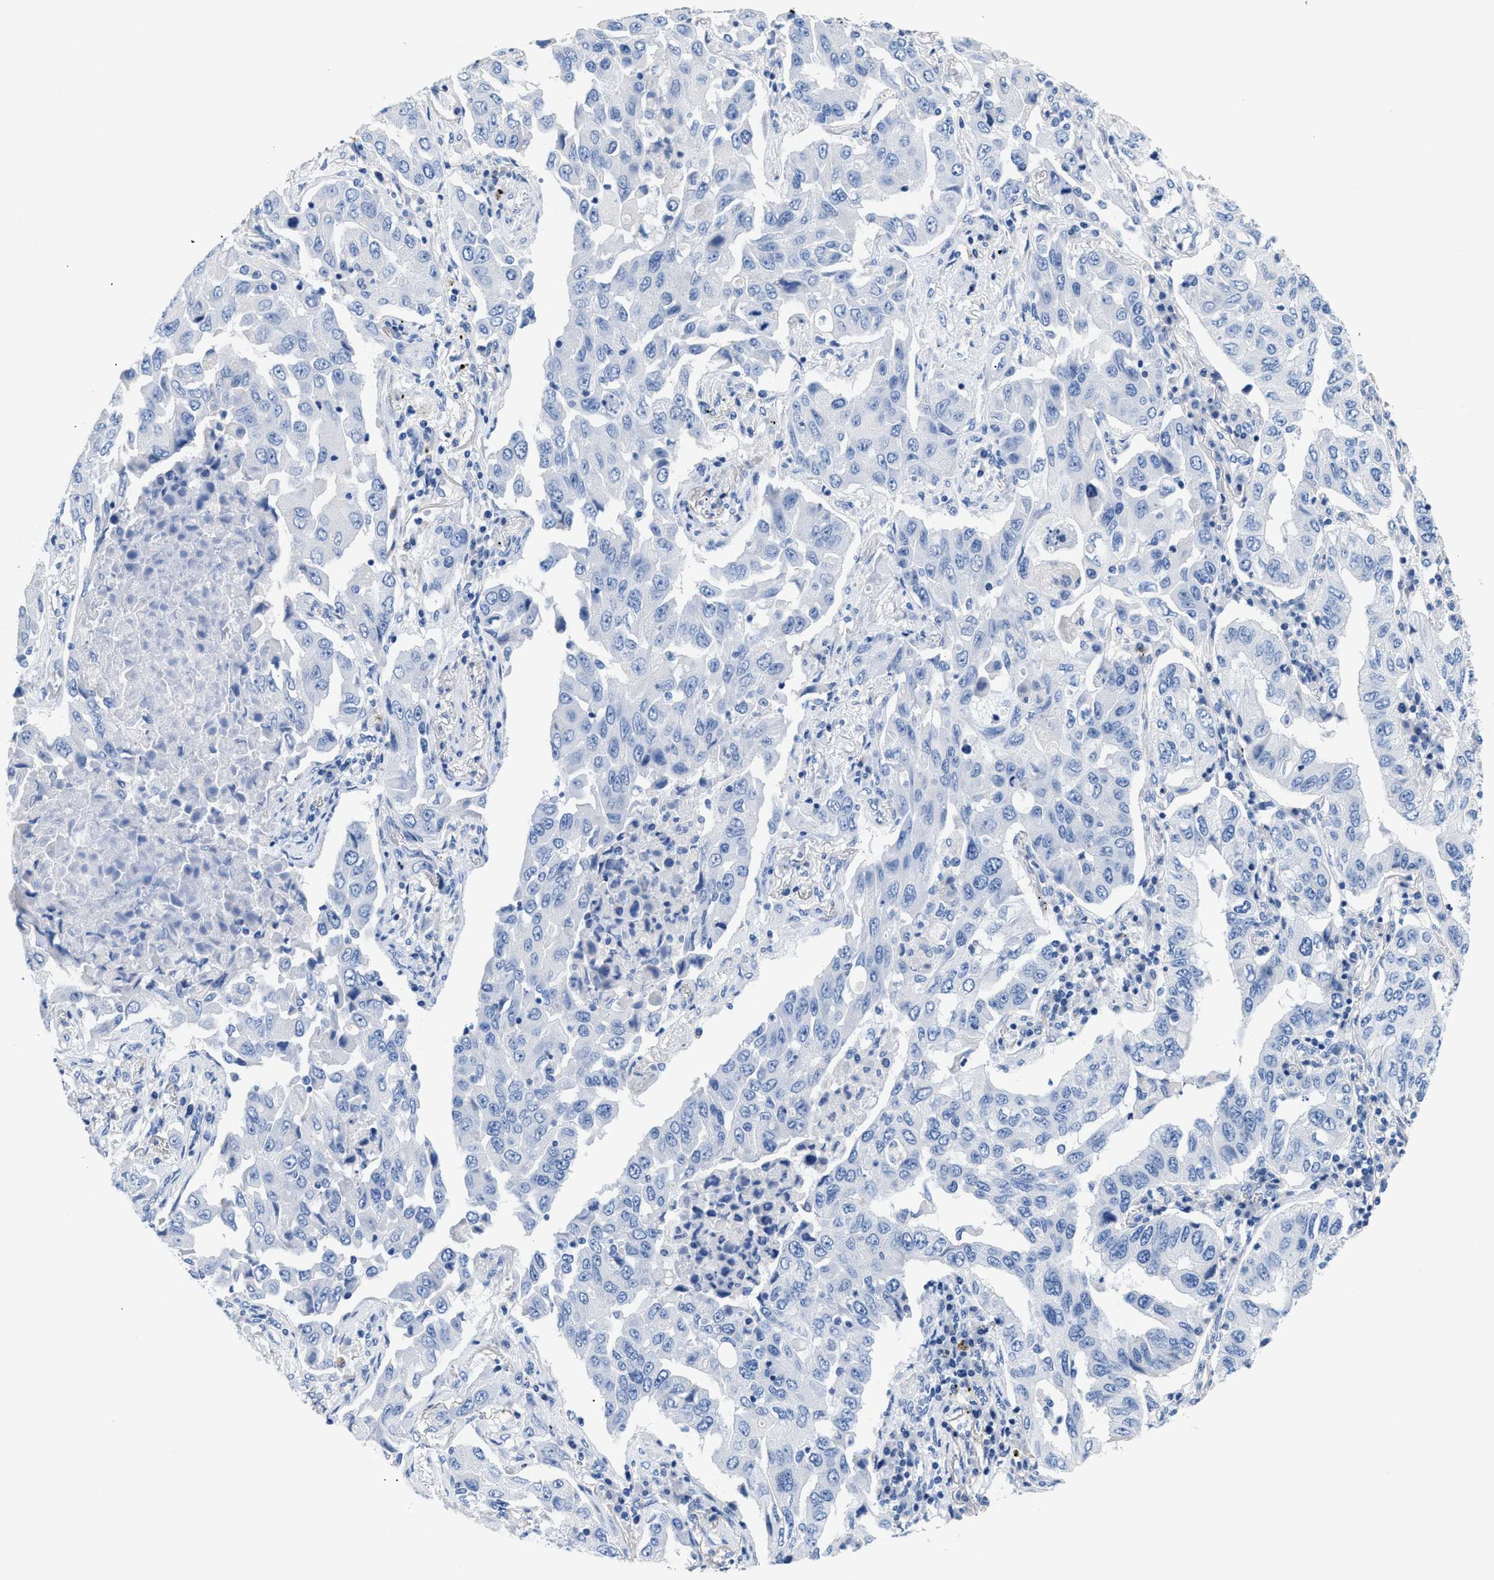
{"staining": {"intensity": "negative", "quantity": "none", "location": "none"}, "tissue": "lung cancer", "cell_type": "Tumor cells", "image_type": "cancer", "snomed": [{"axis": "morphology", "description": "Adenocarcinoma, NOS"}, {"axis": "topography", "description": "Lung"}], "caption": "The immunohistochemistry image has no significant positivity in tumor cells of lung cancer (adenocarcinoma) tissue.", "gene": "SLFN13", "patient": {"sex": "female", "age": 65}}